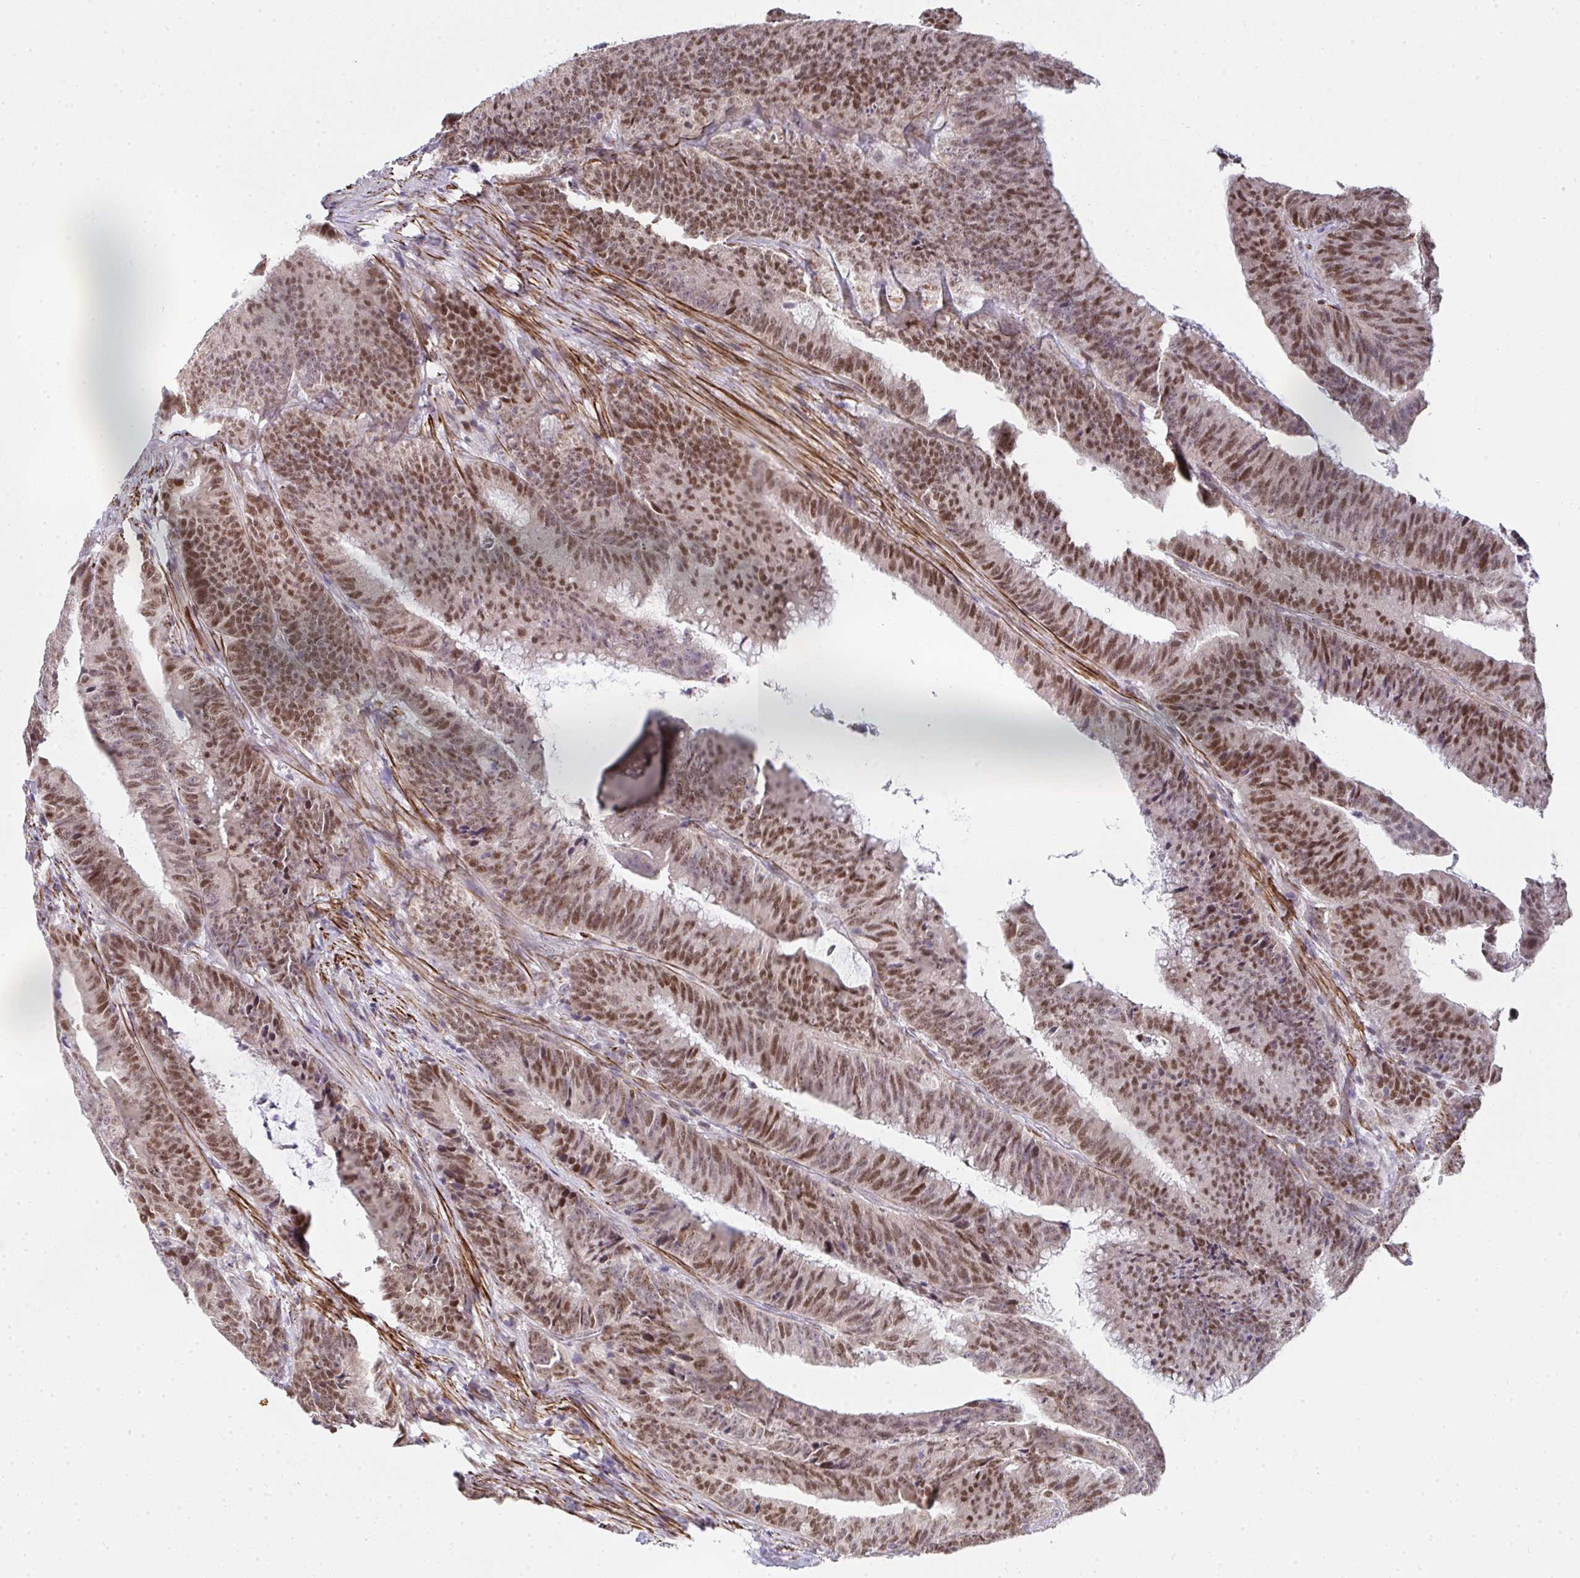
{"staining": {"intensity": "moderate", "quantity": ">75%", "location": "nuclear"}, "tissue": "colorectal cancer", "cell_type": "Tumor cells", "image_type": "cancer", "snomed": [{"axis": "morphology", "description": "Adenocarcinoma, NOS"}, {"axis": "topography", "description": "Colon"}], "caption": "This is a micrograph of immunohistochemistry (IHC) staining of colorectal cancer (adenocarcinoma), which shows moderate positivity in the nuclear of tumor cells.", "gene": "GINS2", "patient": {"sex": "female", "age": 78}}